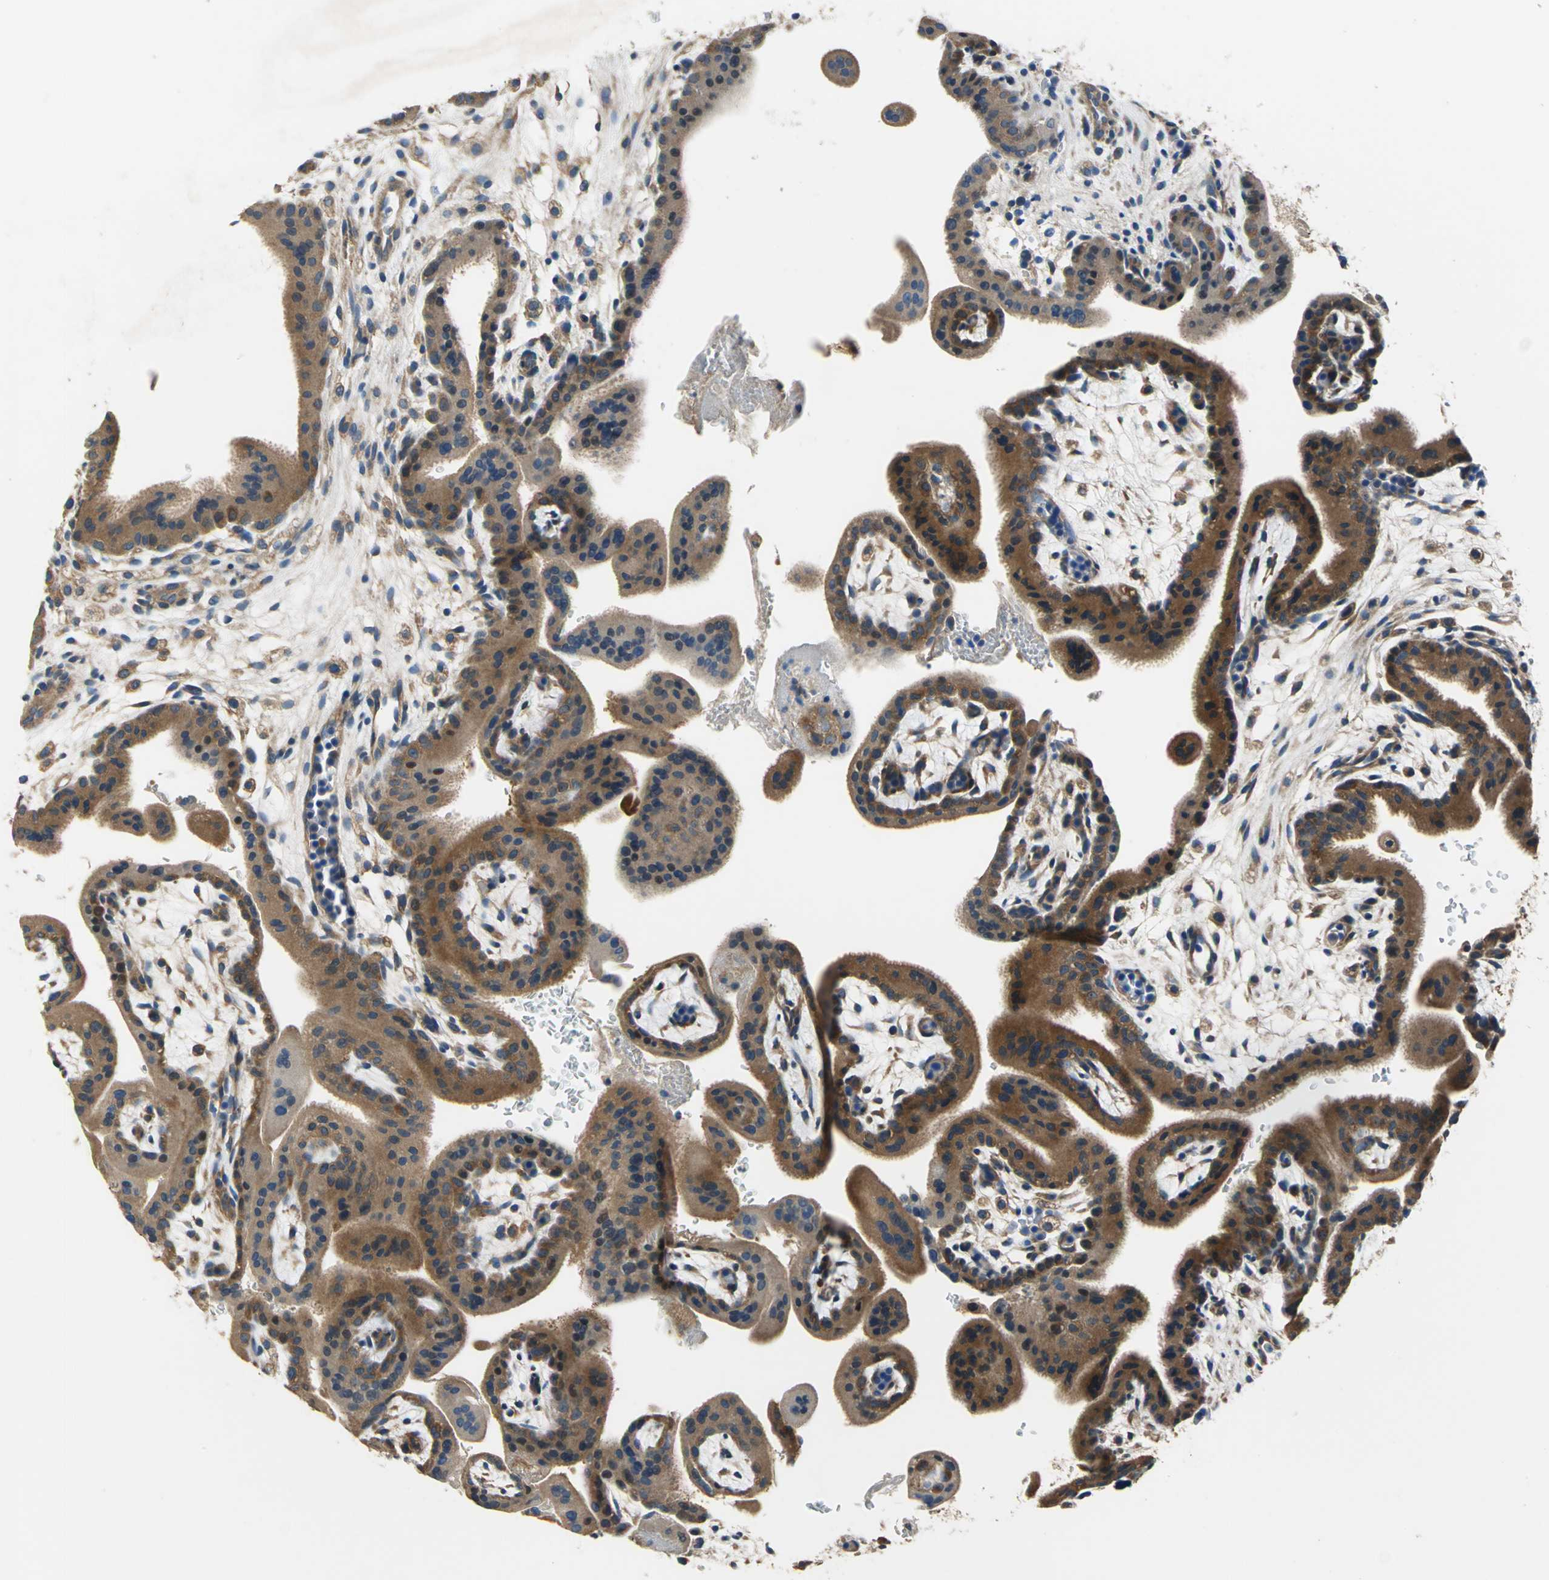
{"staining": {"intensity": "moderate", "quantity": ">75%", "location": "cytoplasmic/membranous"}, "tissue": "placenta", "cell_type": "Trophoblastic cells", "image_type": "normal", "snomed": [{"axis": "morphology", "description": "Normal tissue, NOS"}, {"axis": "topography", "description": "Placenta"}], "caption": "IHC of benign placenta reveals medium levels of moderate cytoplasmic/membranous positivity in about >75% of trophoblastic cells.", "gene": "DDX3X", "patient": {"sex": "female", "age": 35}}